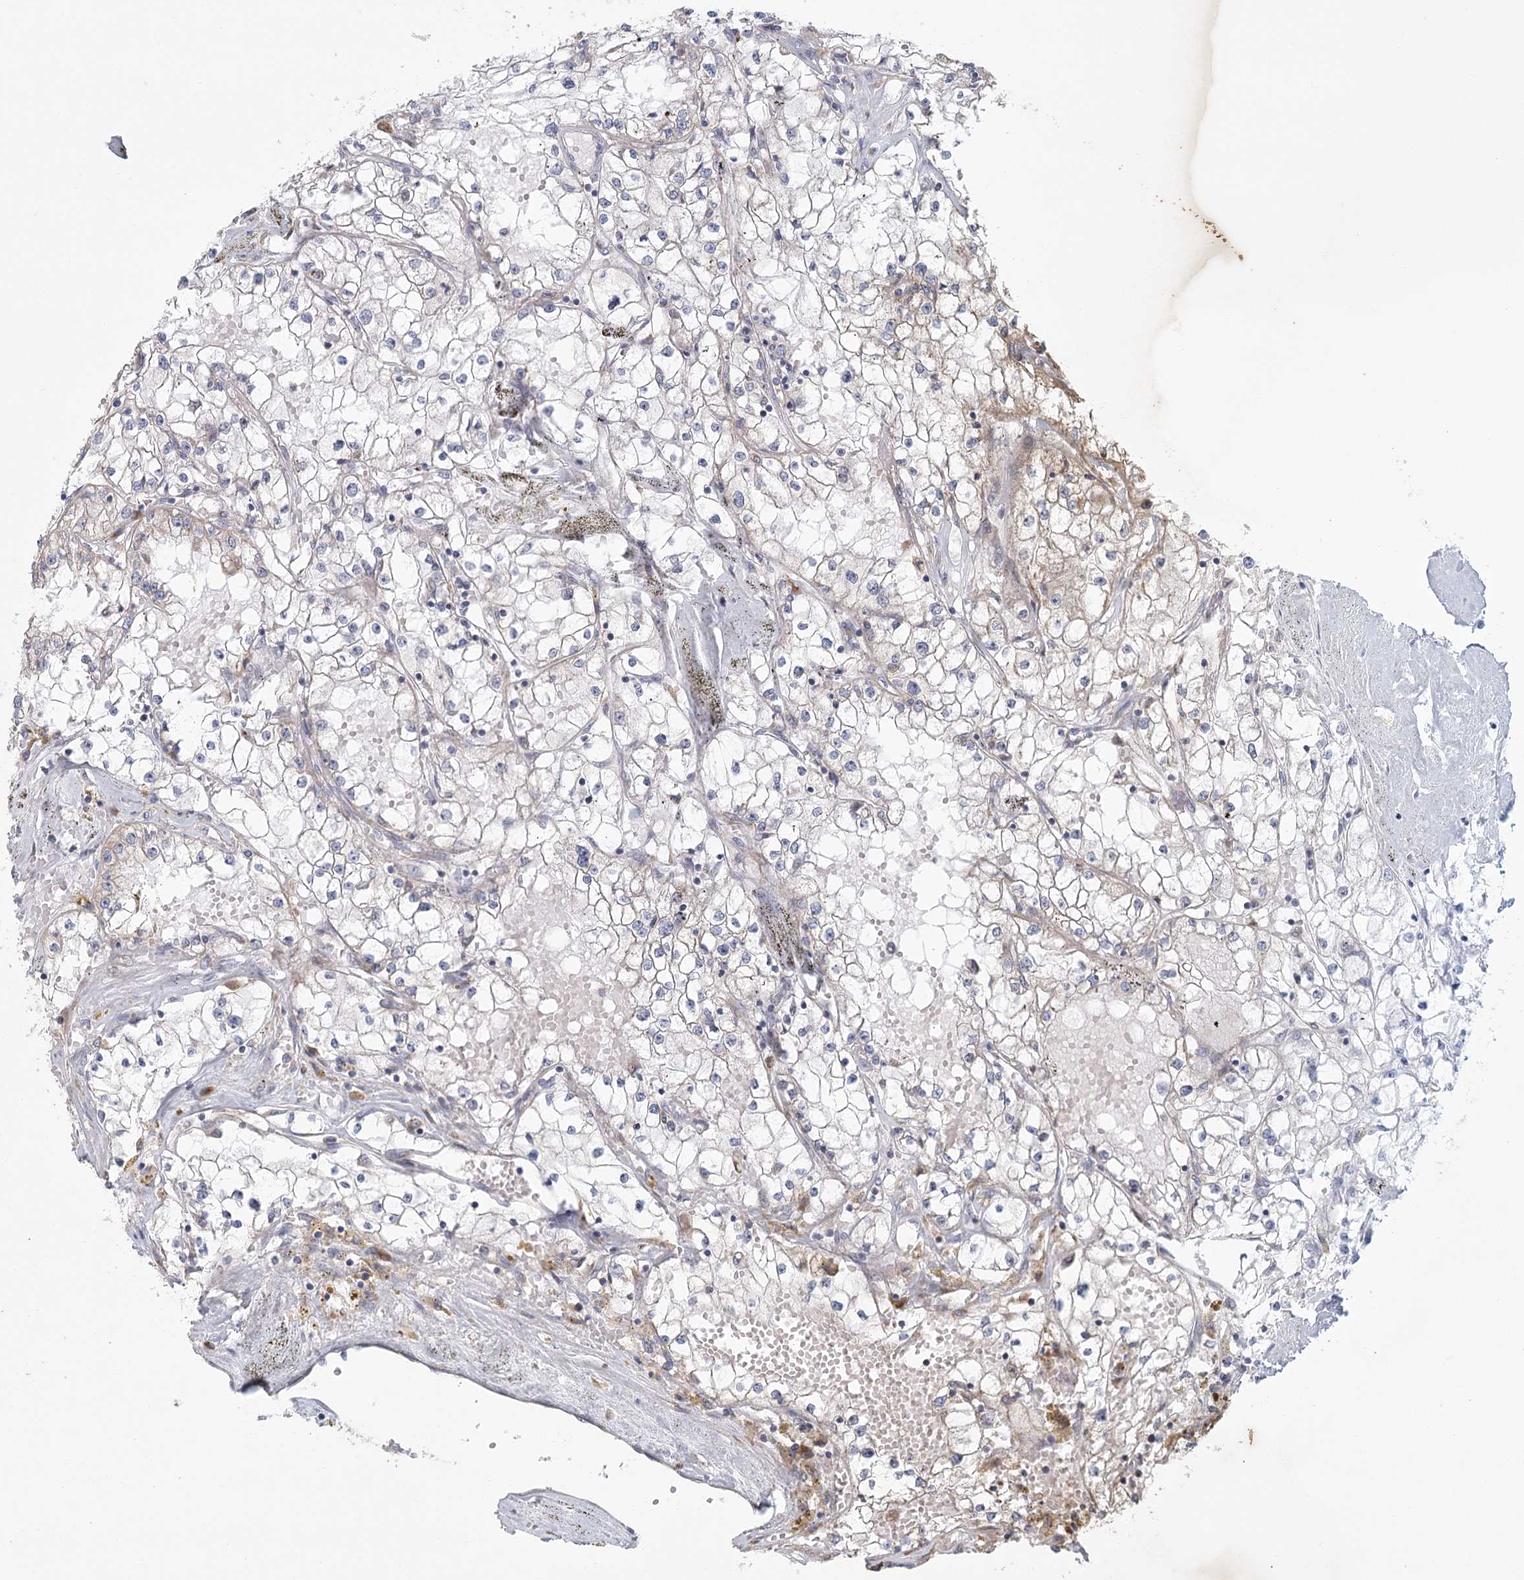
{"staining": {"intensity": "weak", "quantity": "<25%", "location": "cytoplasmic/membranous"}, "tissue": "renal cancer", "cell_type": "Tumor cells", "image_type": "cancer", "snomed": [{"axis": "morphology", "description": "Adenocarcinoma, NOS"}, {"axis": "topography", "description": "Kidney"}], "caption": "IHC of renal adenocarcinoma displays no expression in tumor cells.", "gene": "CNTLN", "patient": {"sex": "male", "age": 56}}